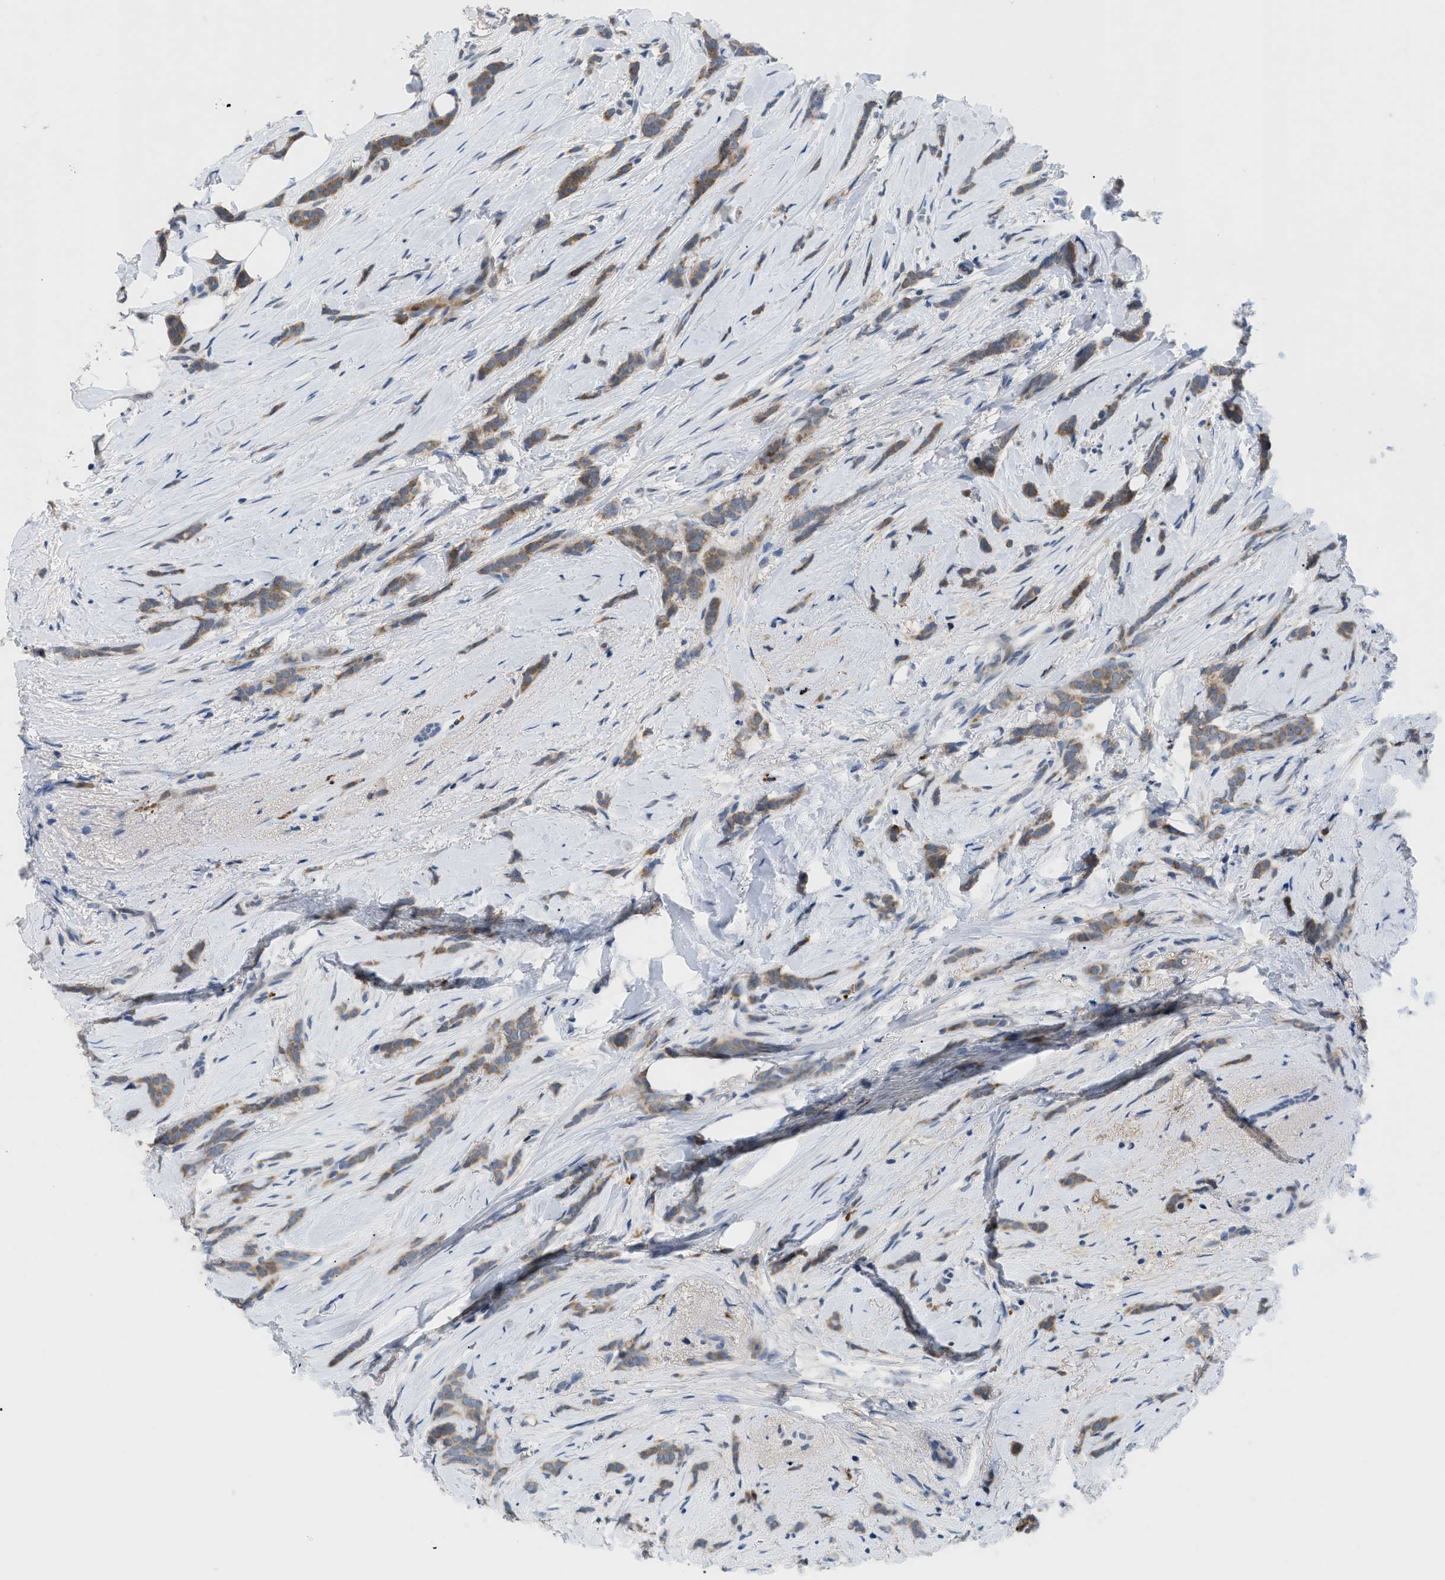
{"staining": {"intensity": "weak", "quantity": ">75%", "location": "cytoplasmic/membranous"}, "tissue": "breast cancer", "cell_type": "Tumor cells", "image_type": "cancer", "snomed": [{"axis": "morphology", "description": "Lobular carcinoma, in situ"}, {"axis": "morphology", "description": "Lobular carcinoma"}, {"axis": "topography", "description": "Breast"}], "caption": "Weak cytoplasmic/membranous positivity is appreciated in approximately >75% of tumor cells in breast lobular carcinoma in situ. Nuclei are stained in blue.", "gene": "OR9K2", "patient": {"sex": "female", "age": 41}}